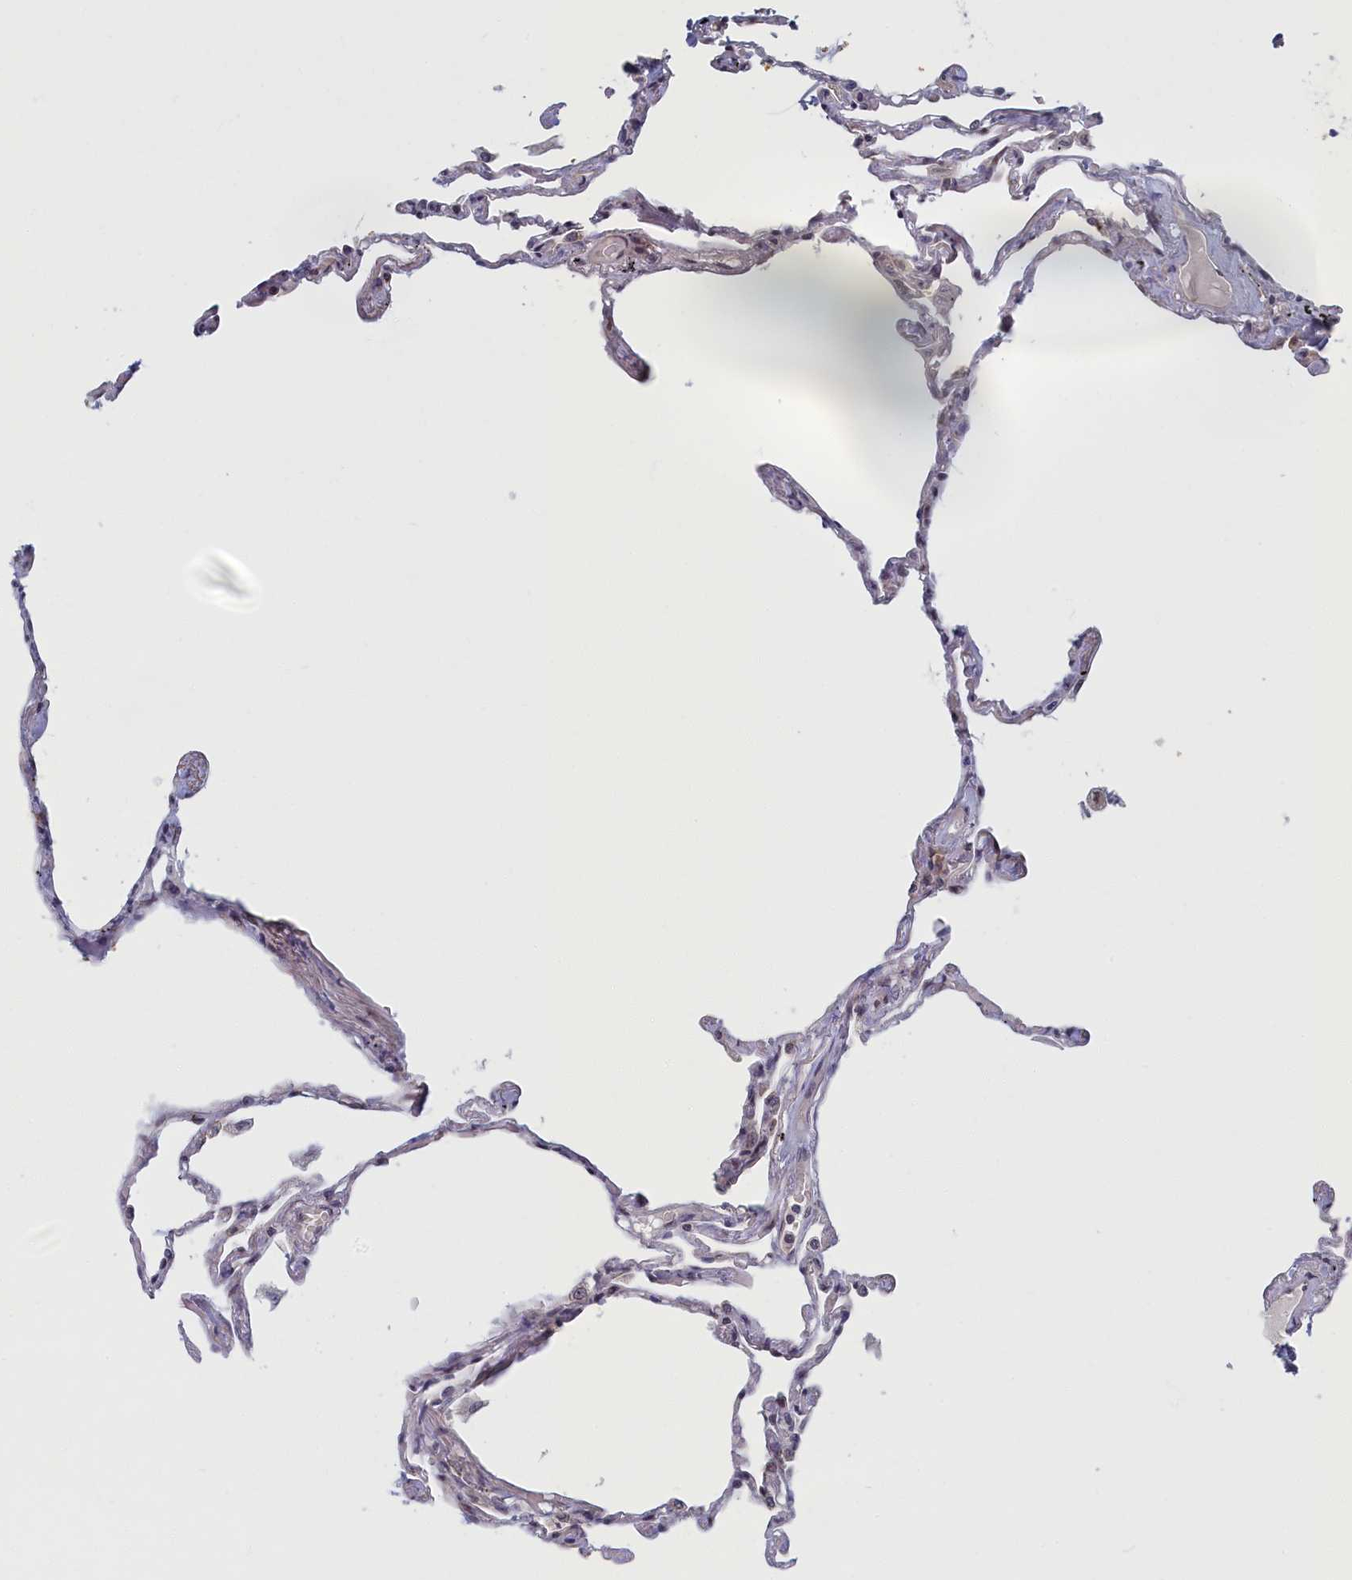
{"staining": {"intensity": "moderate", "quantity": "<25%", "location": "cytoplasmic/membranous"}, "tissue": "lung", "cell_type": "Alveolar cells", "image_type": "normal", "snomed": [{"axis": "morphology", "description": "Normal tissue, NOS"}, {"axis": "topography", "description": "Lung"}], "caption": "A low amount of moderate cytoplasmic/membranous expression is seen in about <25% of alveolar cells in normal lung. Nuclei are stained in blue.", "gene": "DNAJC17", "patient": {"sex": "female", "age": 67}}